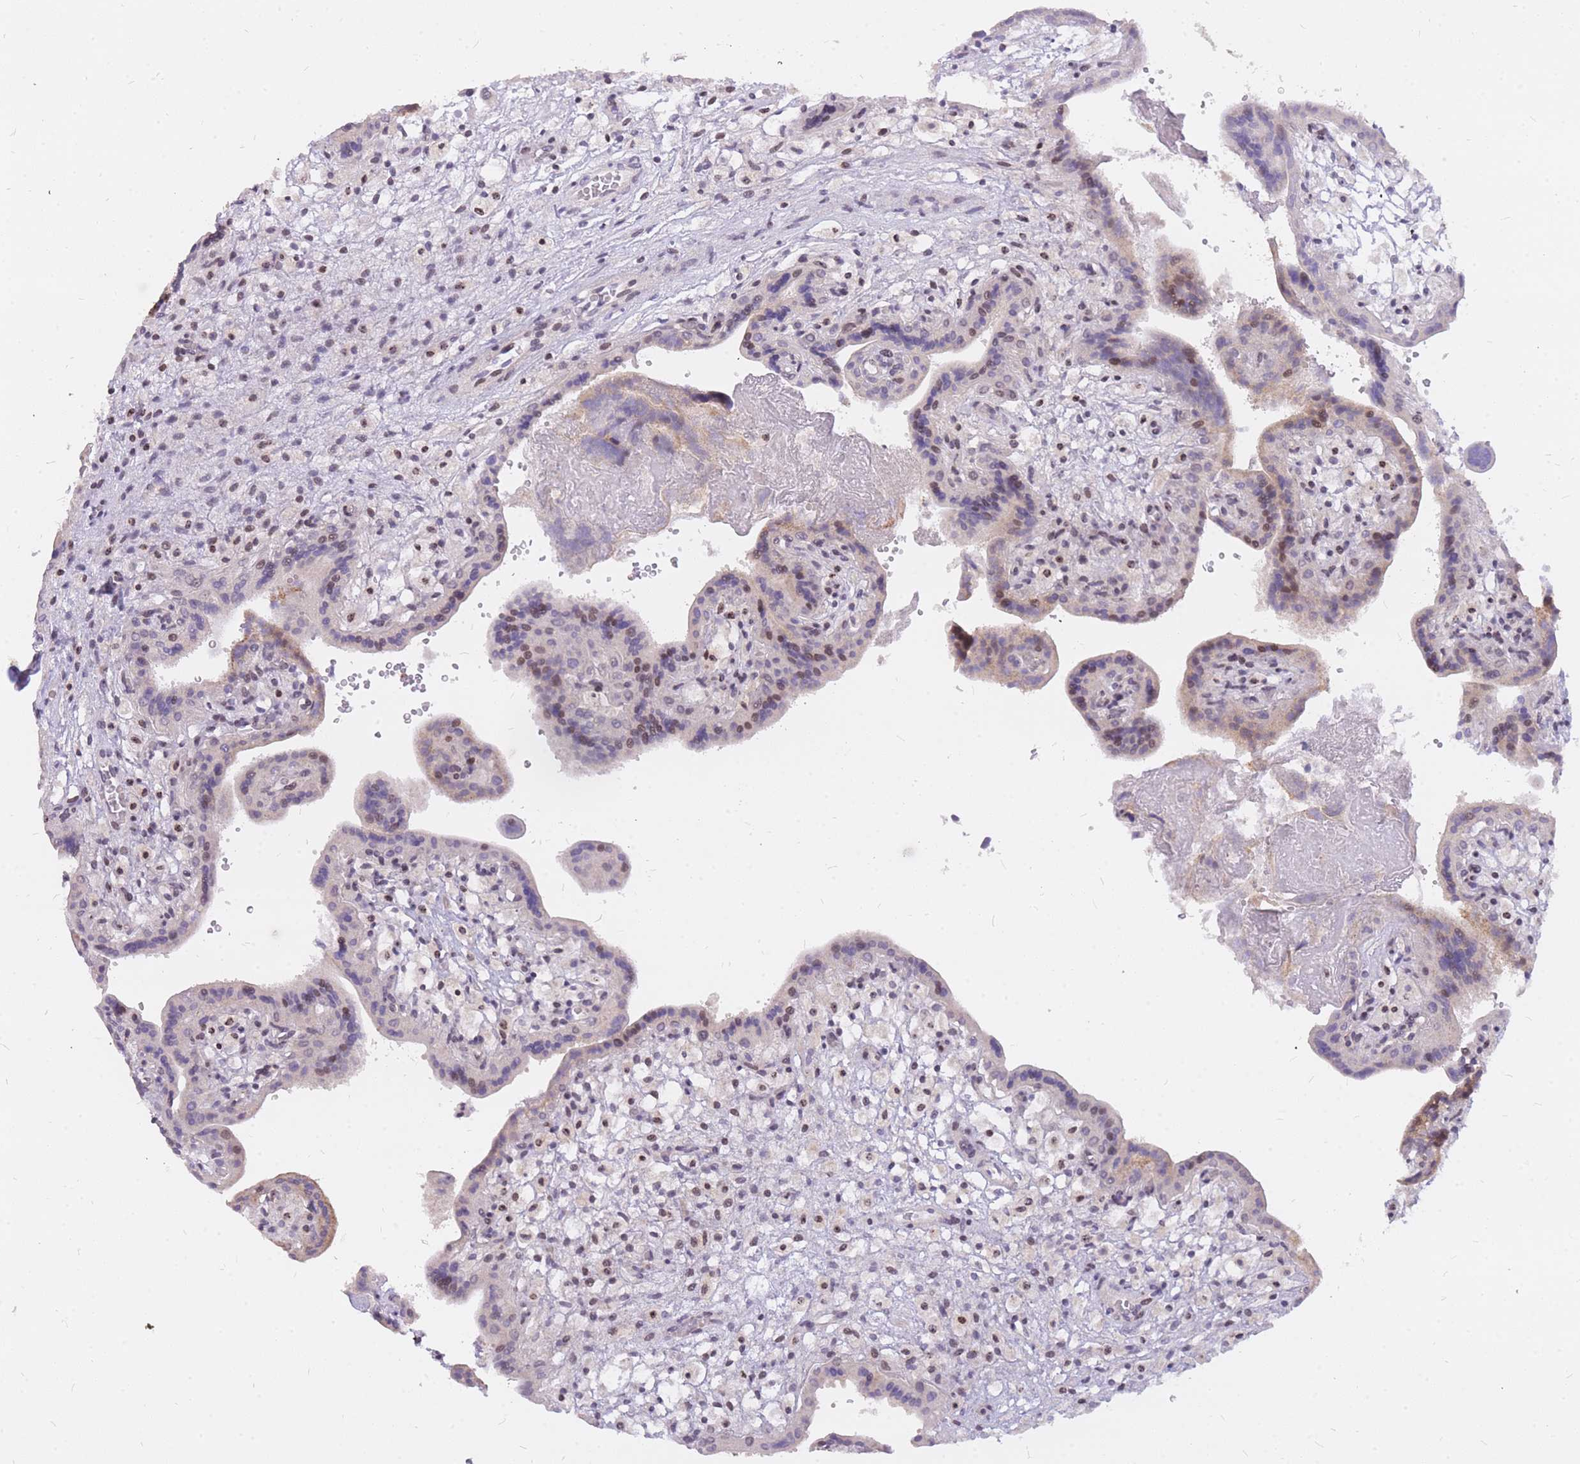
{"staining": {"intensity": "moderate", "quantity": ">75%", "location": "cytoplasmic/membranous,nuclear"}, "tissue": "placenta", "cell_type": "Trophoblastic cells", "image_type": "normal", "snomed": [{"axis": "morphology", "description": "Normal tissue, NOS"}, {"axis": "topography", "description": "Placenta"}], "caption": "The histopathology image reveals immunohistochemical staining of normal placenta. There is moderate cytoplasmic/membranous,nuclear staining is appreciated in approximately >75% of trophoblastic cells. (DAB (3,3'-diaminobenzidine) IHC with brightfield microscopy, high magnification).", "gene": "TLE2", "patient": {"sex": "female", "age": 37}}